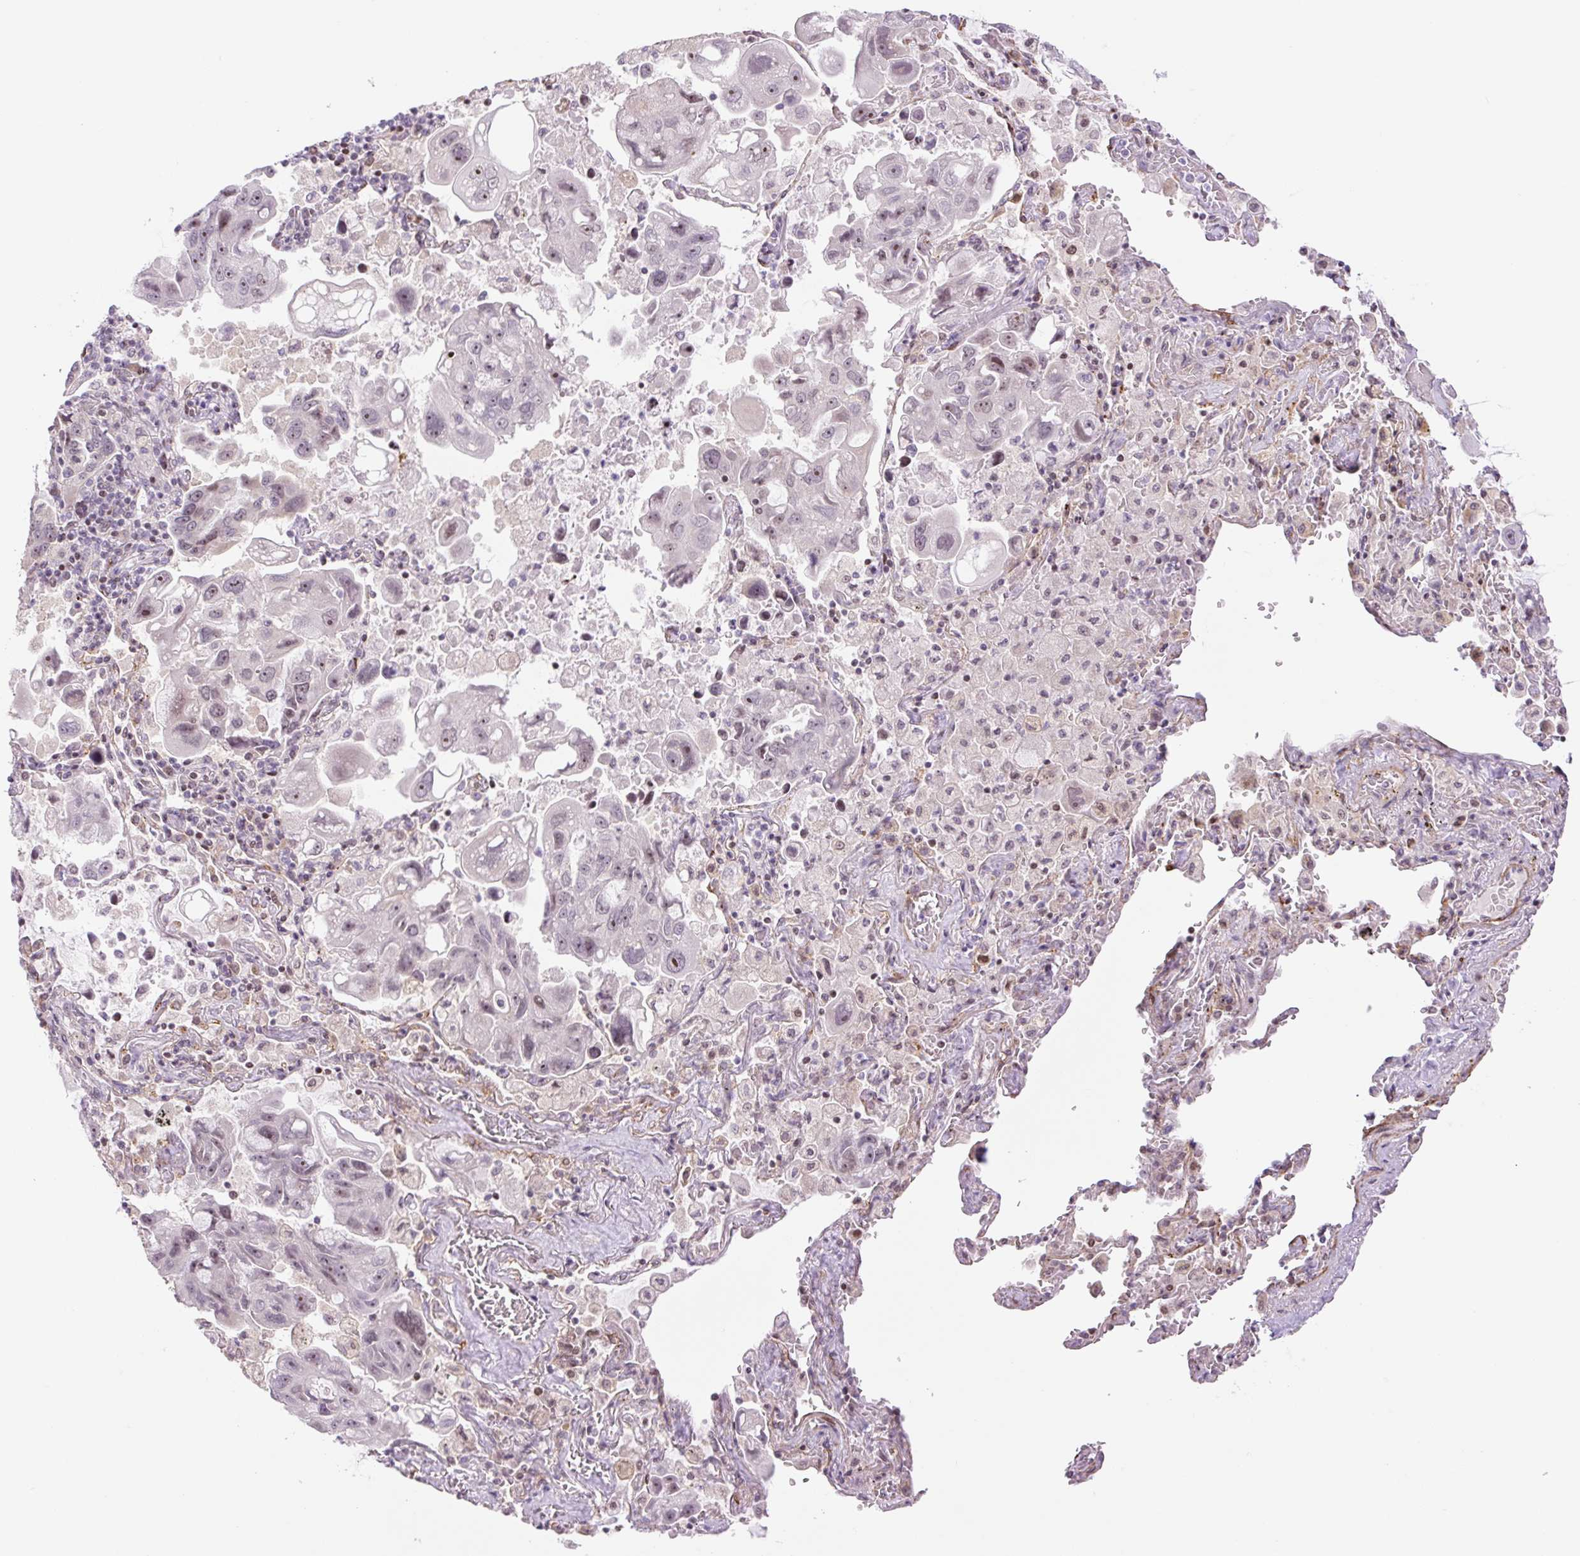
{"staining": {"intensity": "moderate", "quantity": "25%-75%", "location": "cytoplasmic/membranous,nuclear"}, "tissue": "lung cancer", "cell_type": "Tumor cells", "image_type": "cancer", "snomed": [{"axis": "morphology", "description": "Adenocarcinoma, NOS"}, {"axis": "topography", "description": "Lung"}], "caption": "Immunohistochemical staining of lung adenocarcinoma demonstrates moderate cytoplasmic/membranous and nuclear protein staining in approximately 25%-75% of tumor cells.", "gene": "ZNF417", "patient": {"sex": "male", "age": 64}}